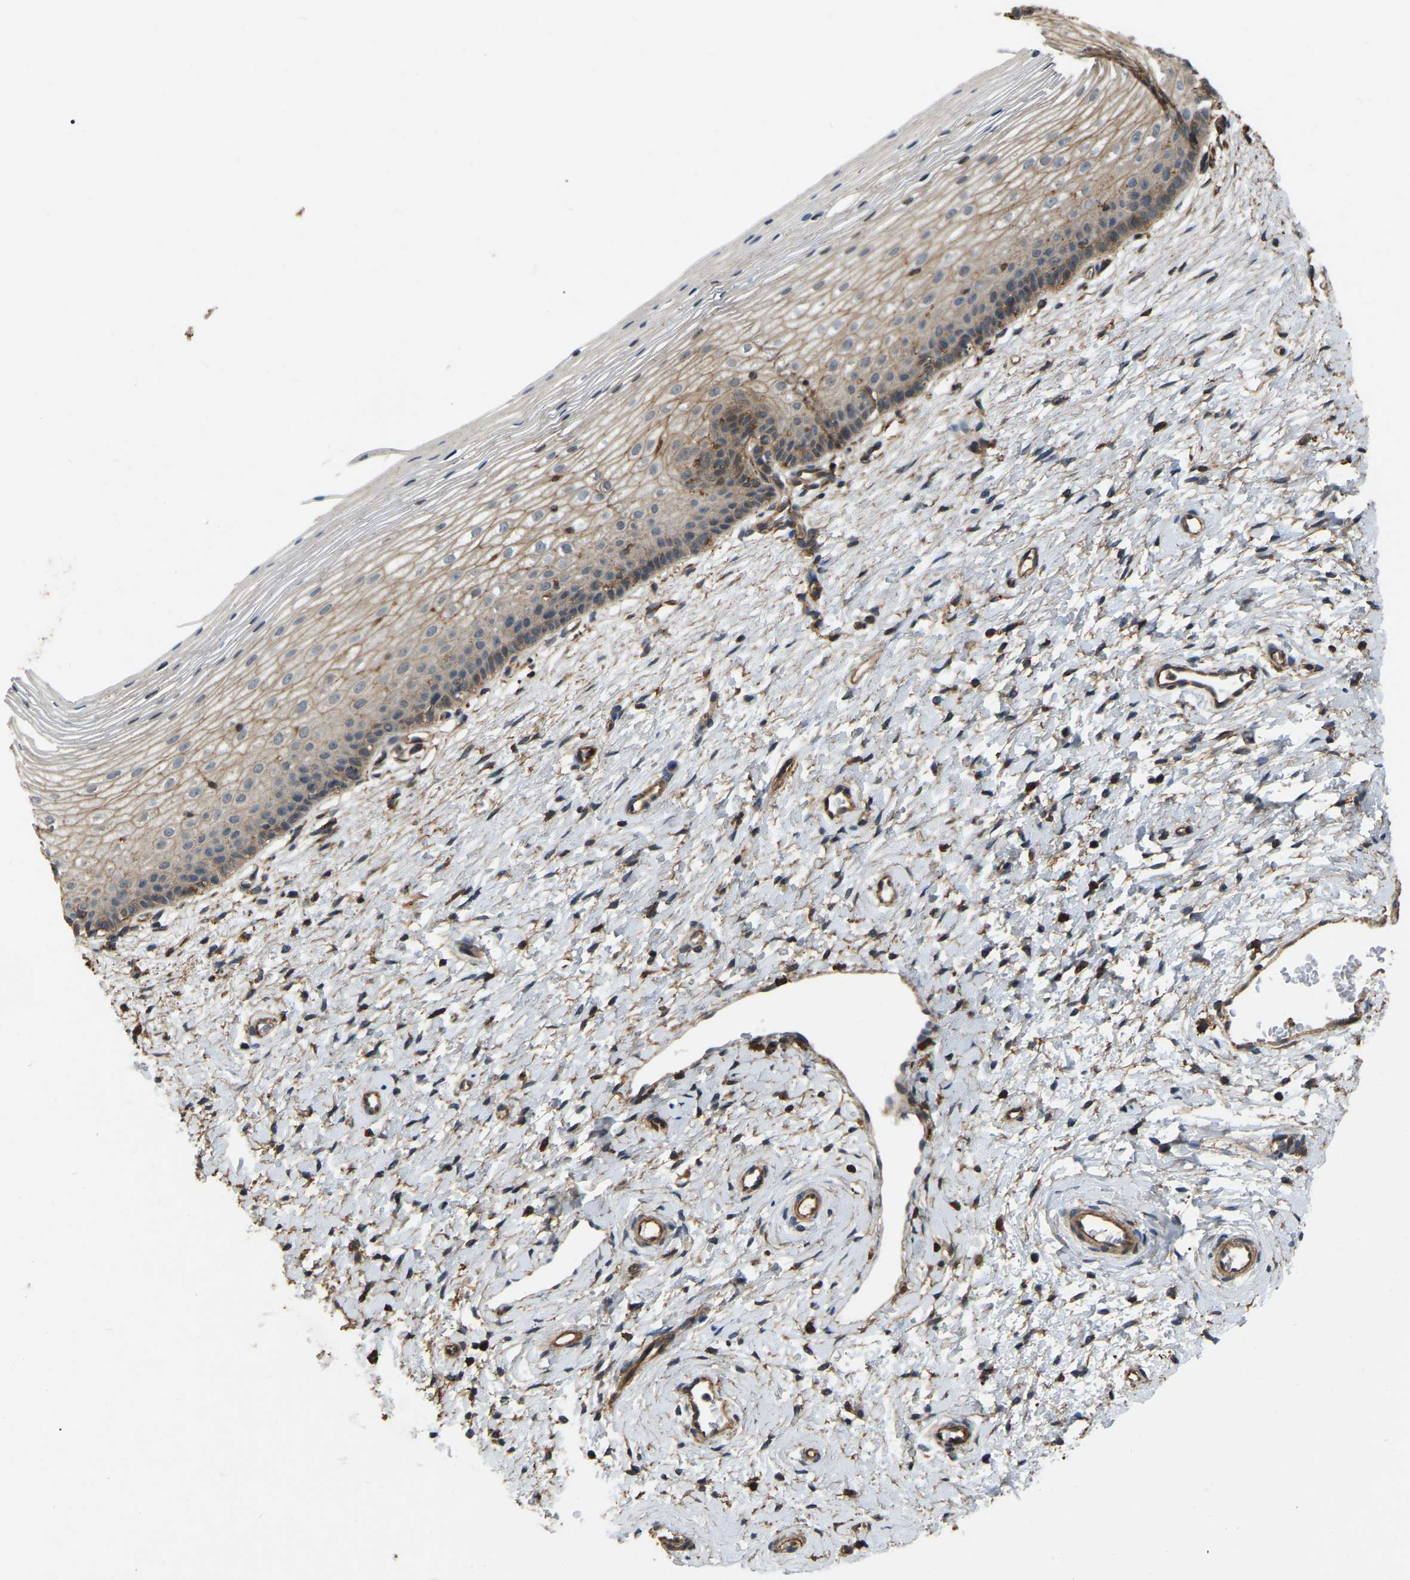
{"staining": {"intensity": "moderate", "quantity": ">75%", "location": "cytoplasmic/membranous"}, "tissue": "cervix", "cell_type": "Glandular cells", "image_type": "normal", "snomed": [{"axis": "morphology", "description": "Normal tissue, NOS"}, {"axis": "topography", "description": "Cervix"}], "caption": "The photomicrograph exhibits a brown stain indicating the presence of a protein in the cytoplasmic/membranous of glandular cells in cervix.", "gene": "SAMD9L", "patient": {"sex": "female", "age": 72}}